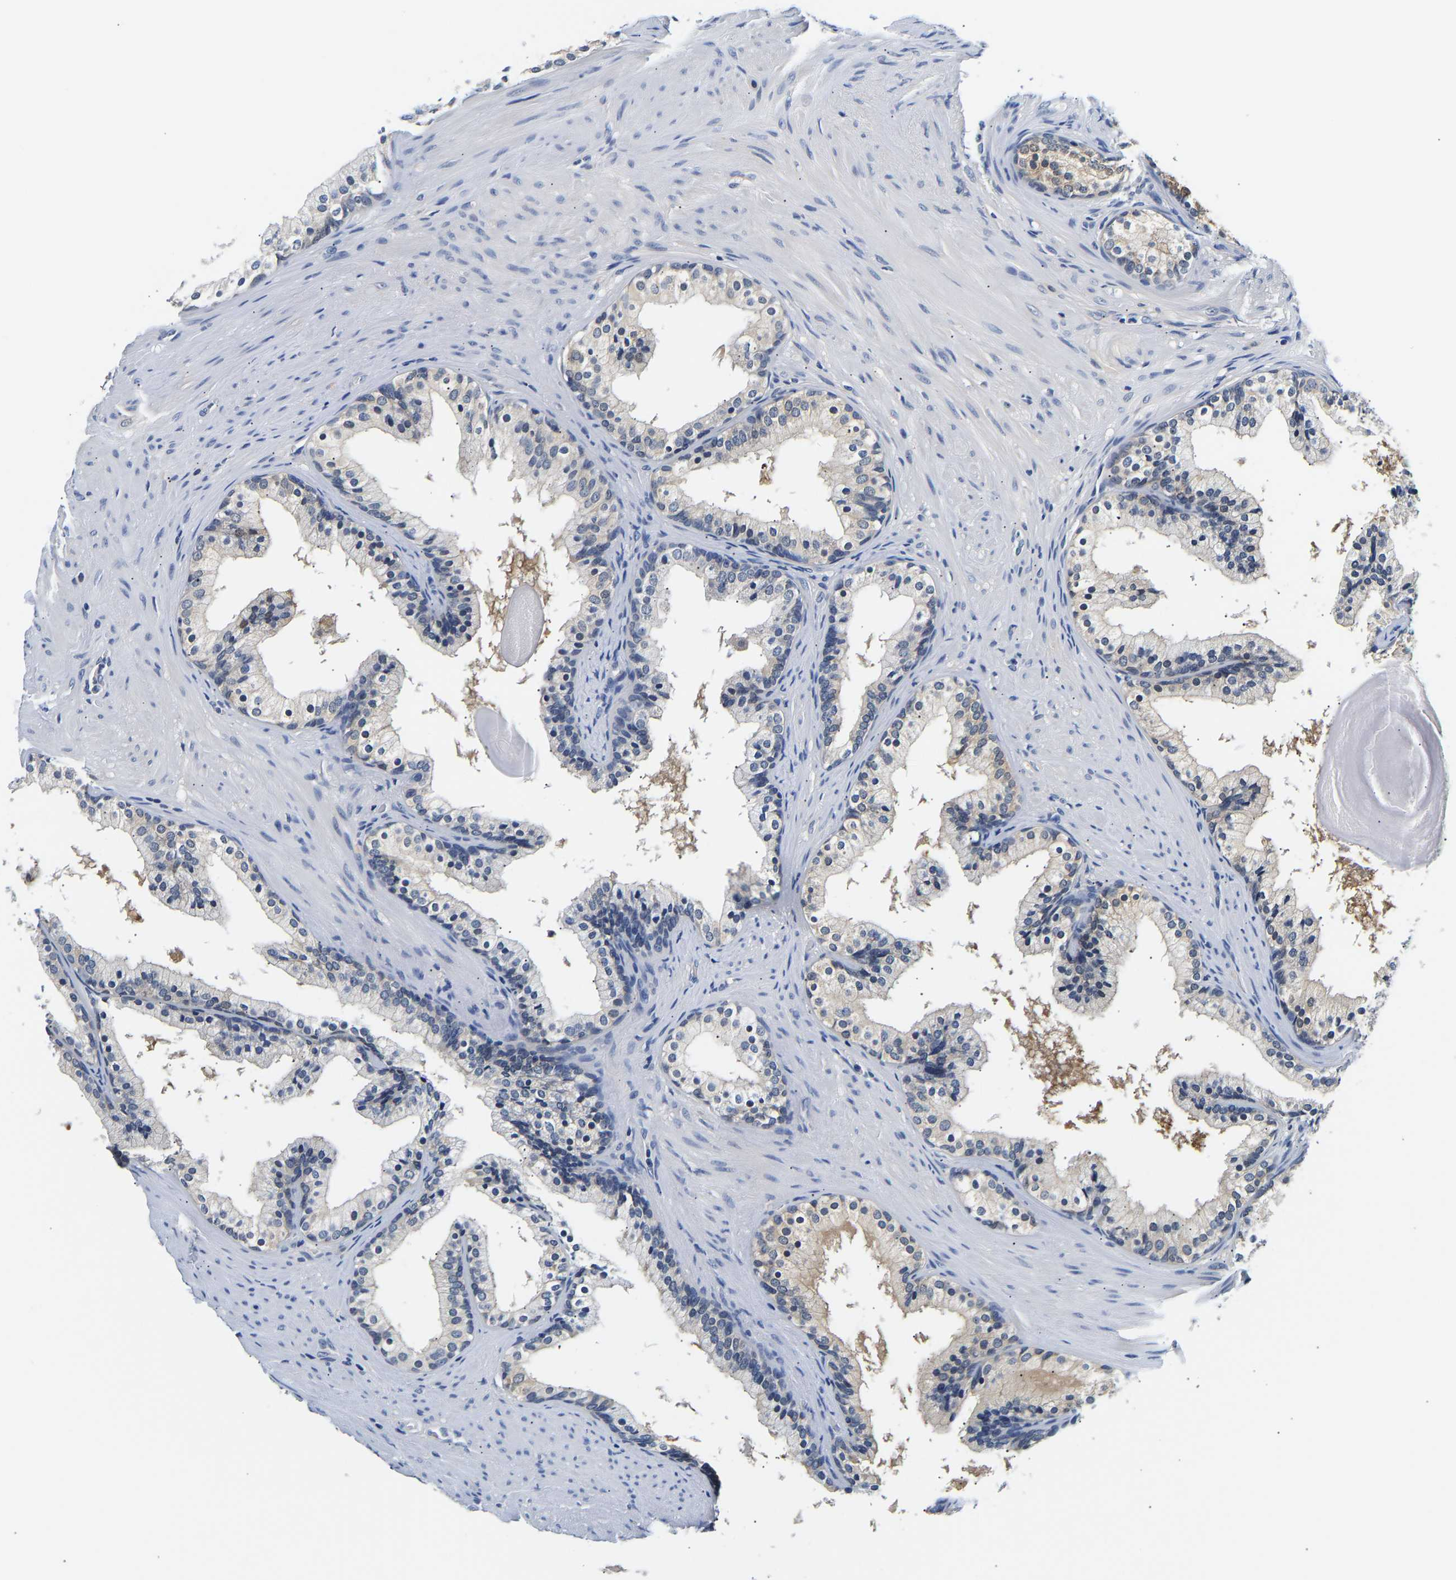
{"staining": {"intensity": "negative", "quantity": "none", "location": "none"}, "tissue": "prostate cancer", "cell_type": "Tumor cells", "image_type": "cancer", "snomed": [{"axis": "morphology", "description": "Adenocarcinoma, Low grade"}, {"axis": "topography", "description": "Prostate"}], "caption": "High power microscopy image of an immunohistochemistry micrograph of prostate cancer (low-grade adenocarcinoma), revealing no significant staining in tumor cells. The staining was performed using DAB (3,3'-diaminobenzidine) to visualize the protein expression in brown, while the nuclei were stained in blue with hematoxylin (Magnification: 20x).", "gene": "UCHL3", "patient": {"sex": "male", "age": 69}}